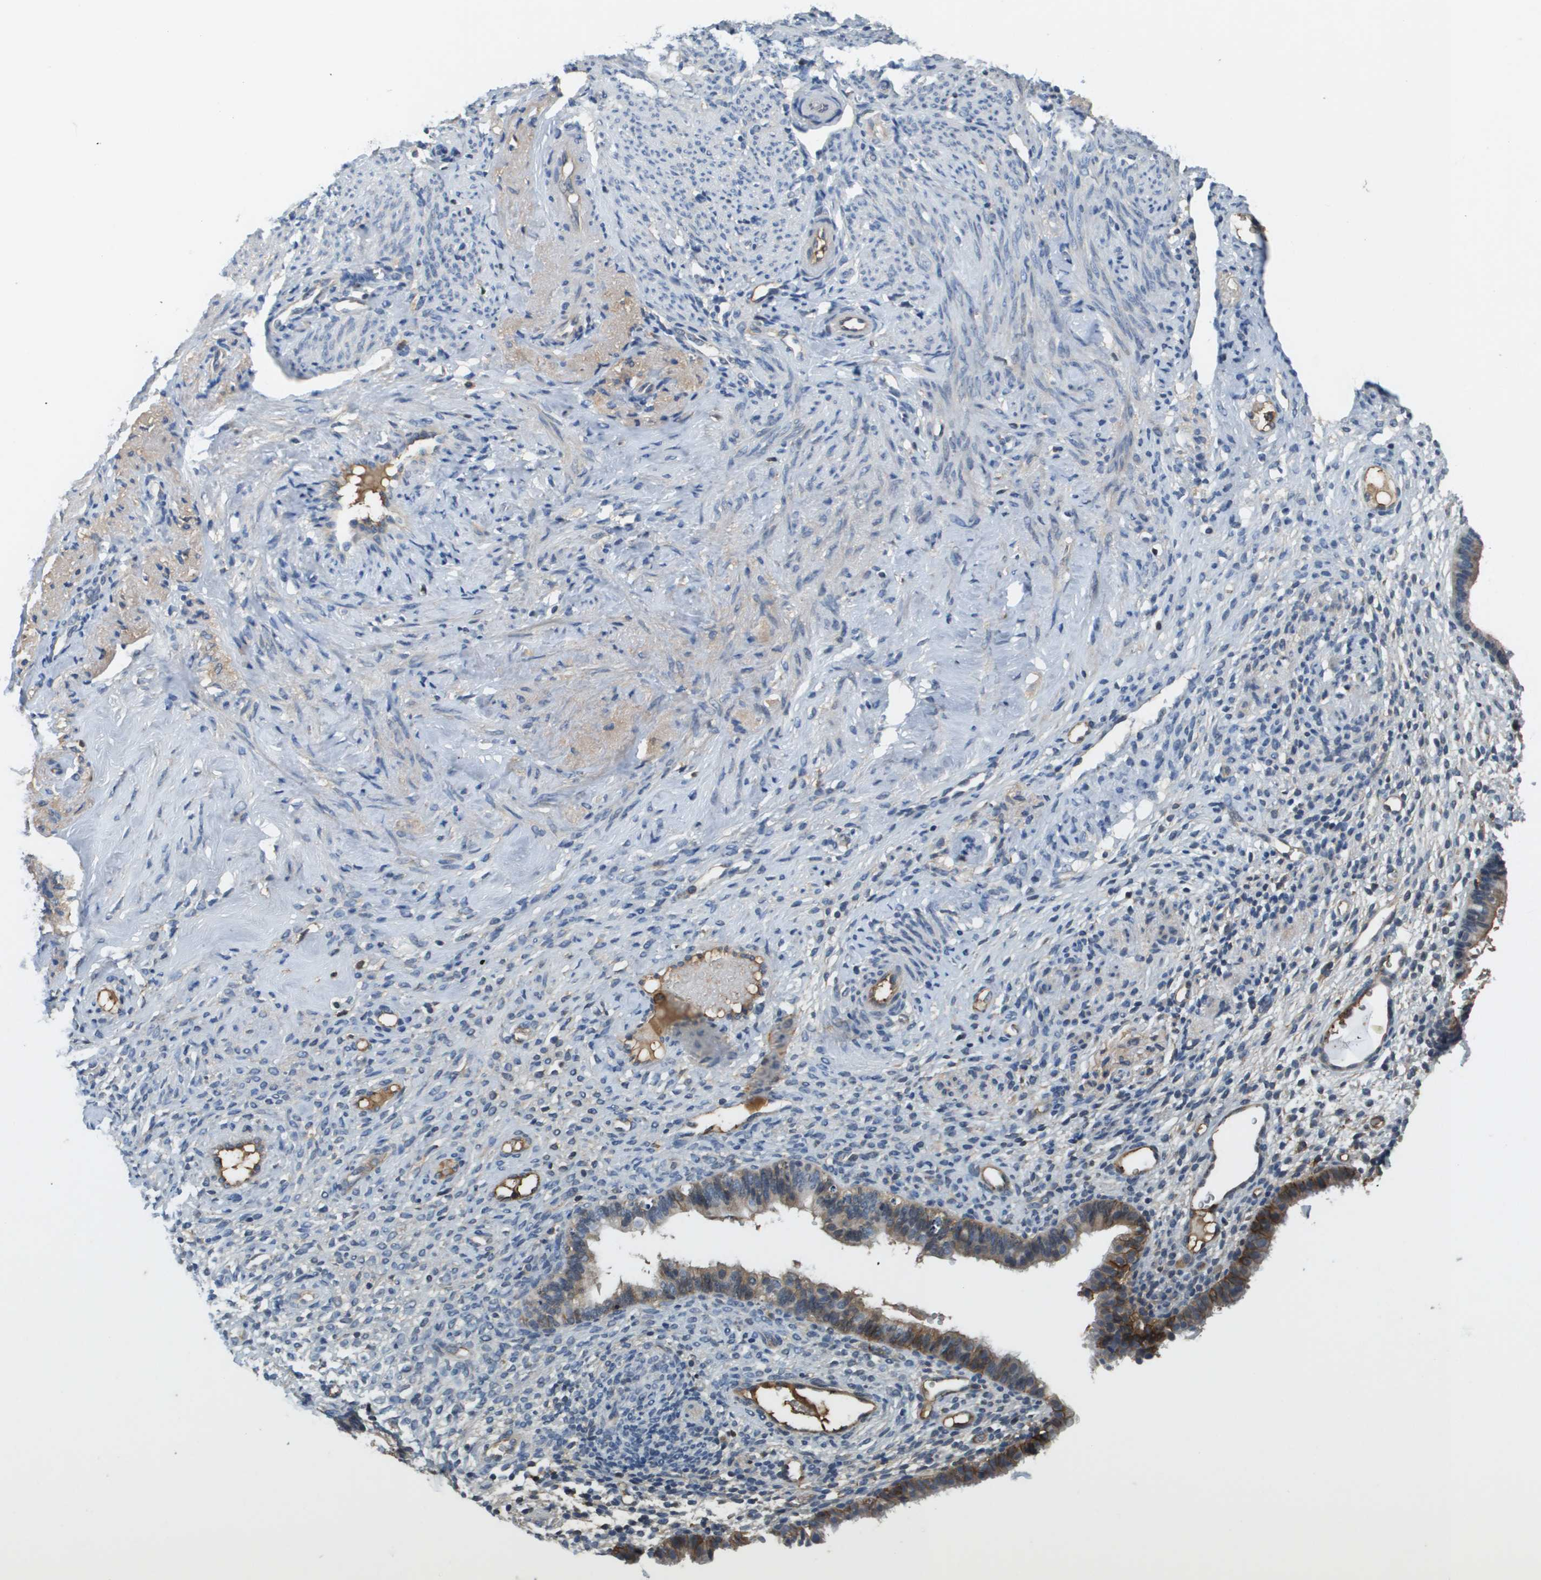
{"staining": {"intensity": "negative", "quantity": "none", "location": "none"}, "tissue": "breast", "cell_type": "Adipocytes", "image_type": "normal", "snomed": [{"axis": "morphology", "description": "Normal tissue, NOS"}, {"axis": "topography", "description": "Breast"}], "caption": "Immunohistochemical staining of unremarkable breast displays no significant expression in adipocytes.", "gene": "SLC16A3", "patient": {"sex": "female", "age": 23}}